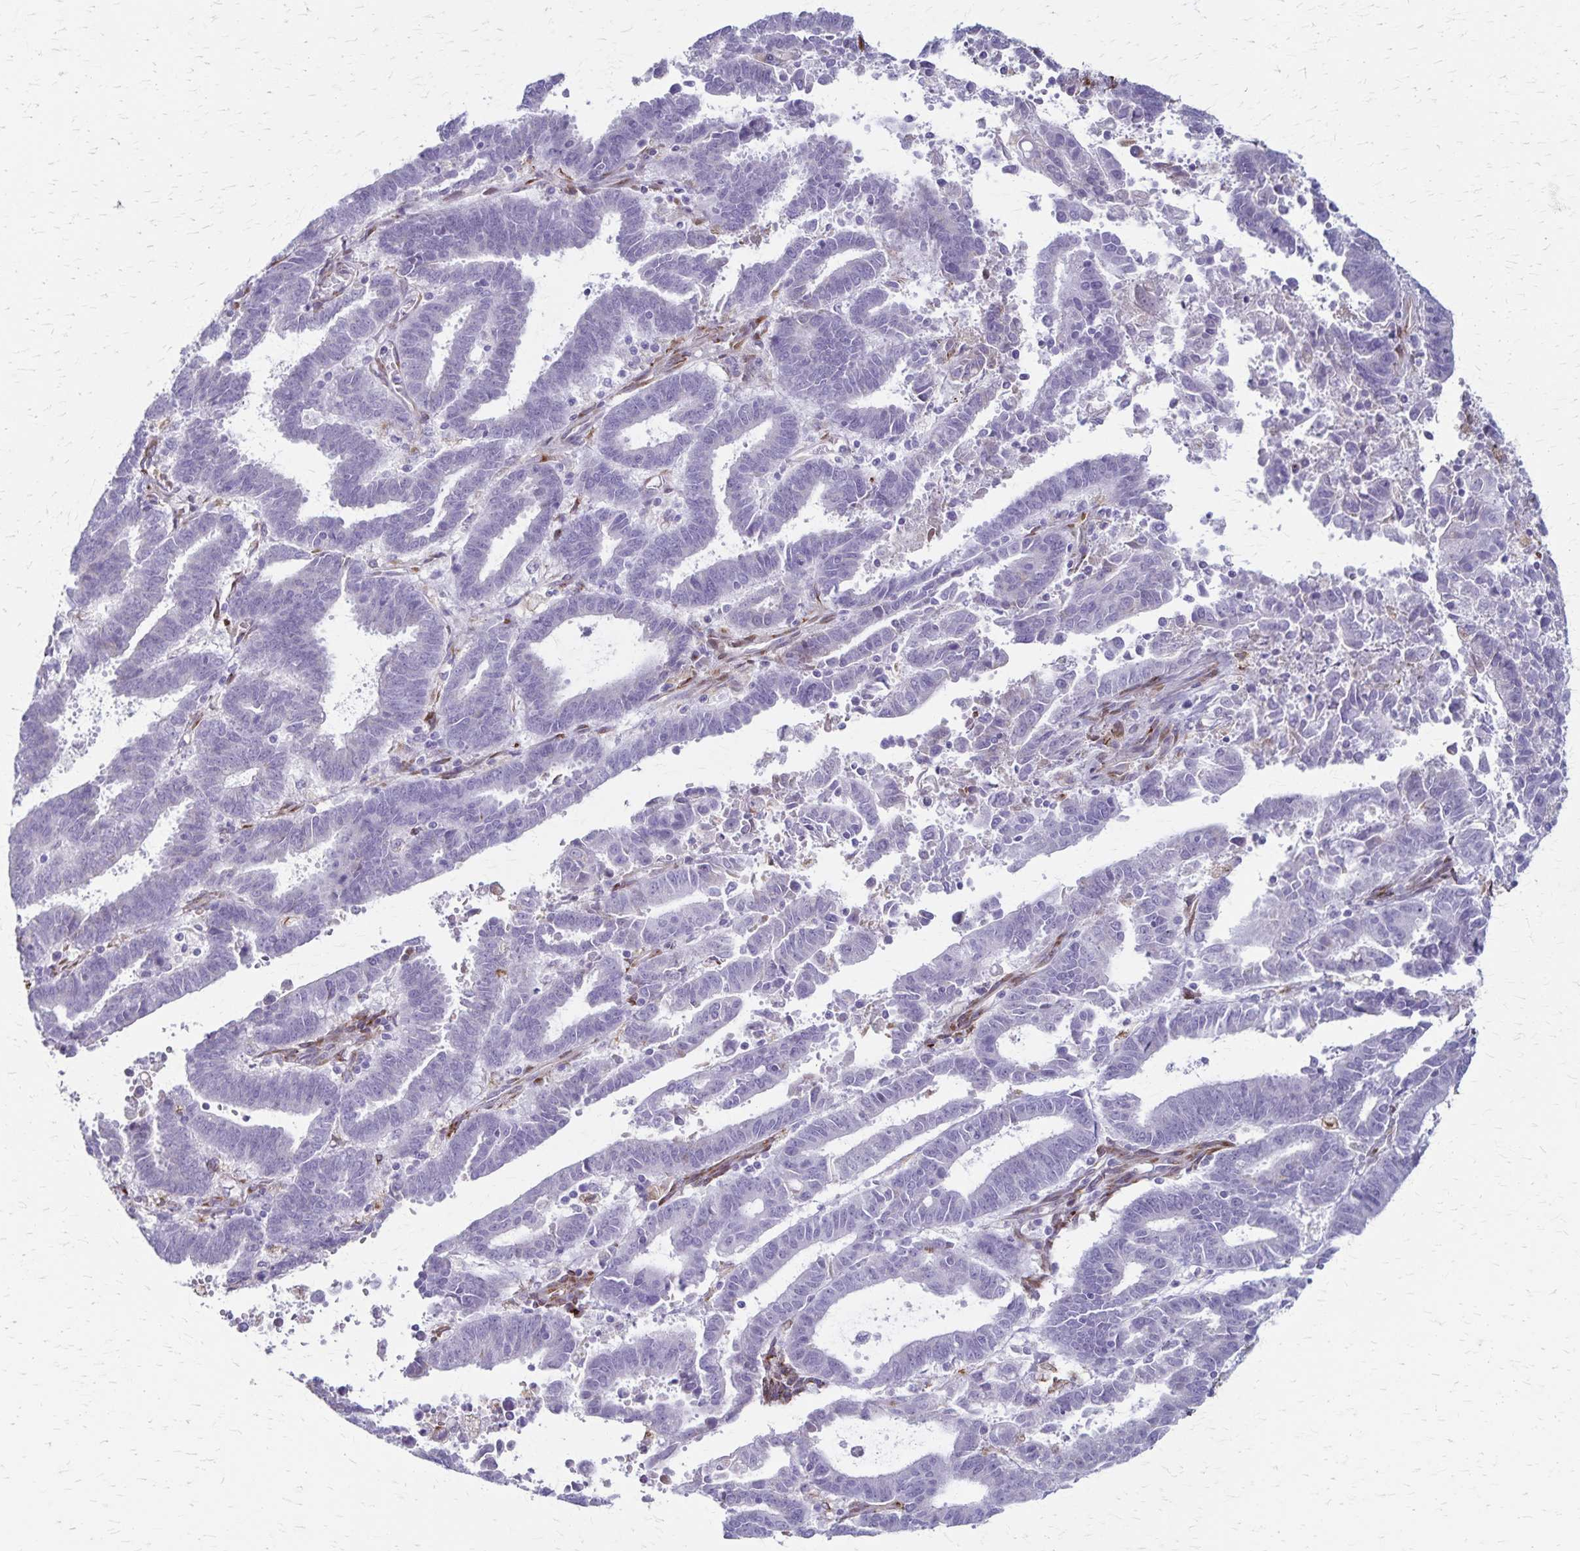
{"staining": {"intensity": "negative", "quantity": "none", "location": "none"}, "tissue": "endometrial cancer", "cell_type": "Tumor cells", "image_type": "cancer", "snomed": [{"axis": "morphology", "description": "Adenocarcinoma, NOS"}, {"axis": "topography", "description": "Uterus"}], "caption": "Immunohistochemical staining of endometrial cancer (adenocarcinoma) displays no significant staining in tumor cells. Nuclei are stained in blue.", "gene": "MCFD2", "patient": {"sex": "female", "age": 83}}